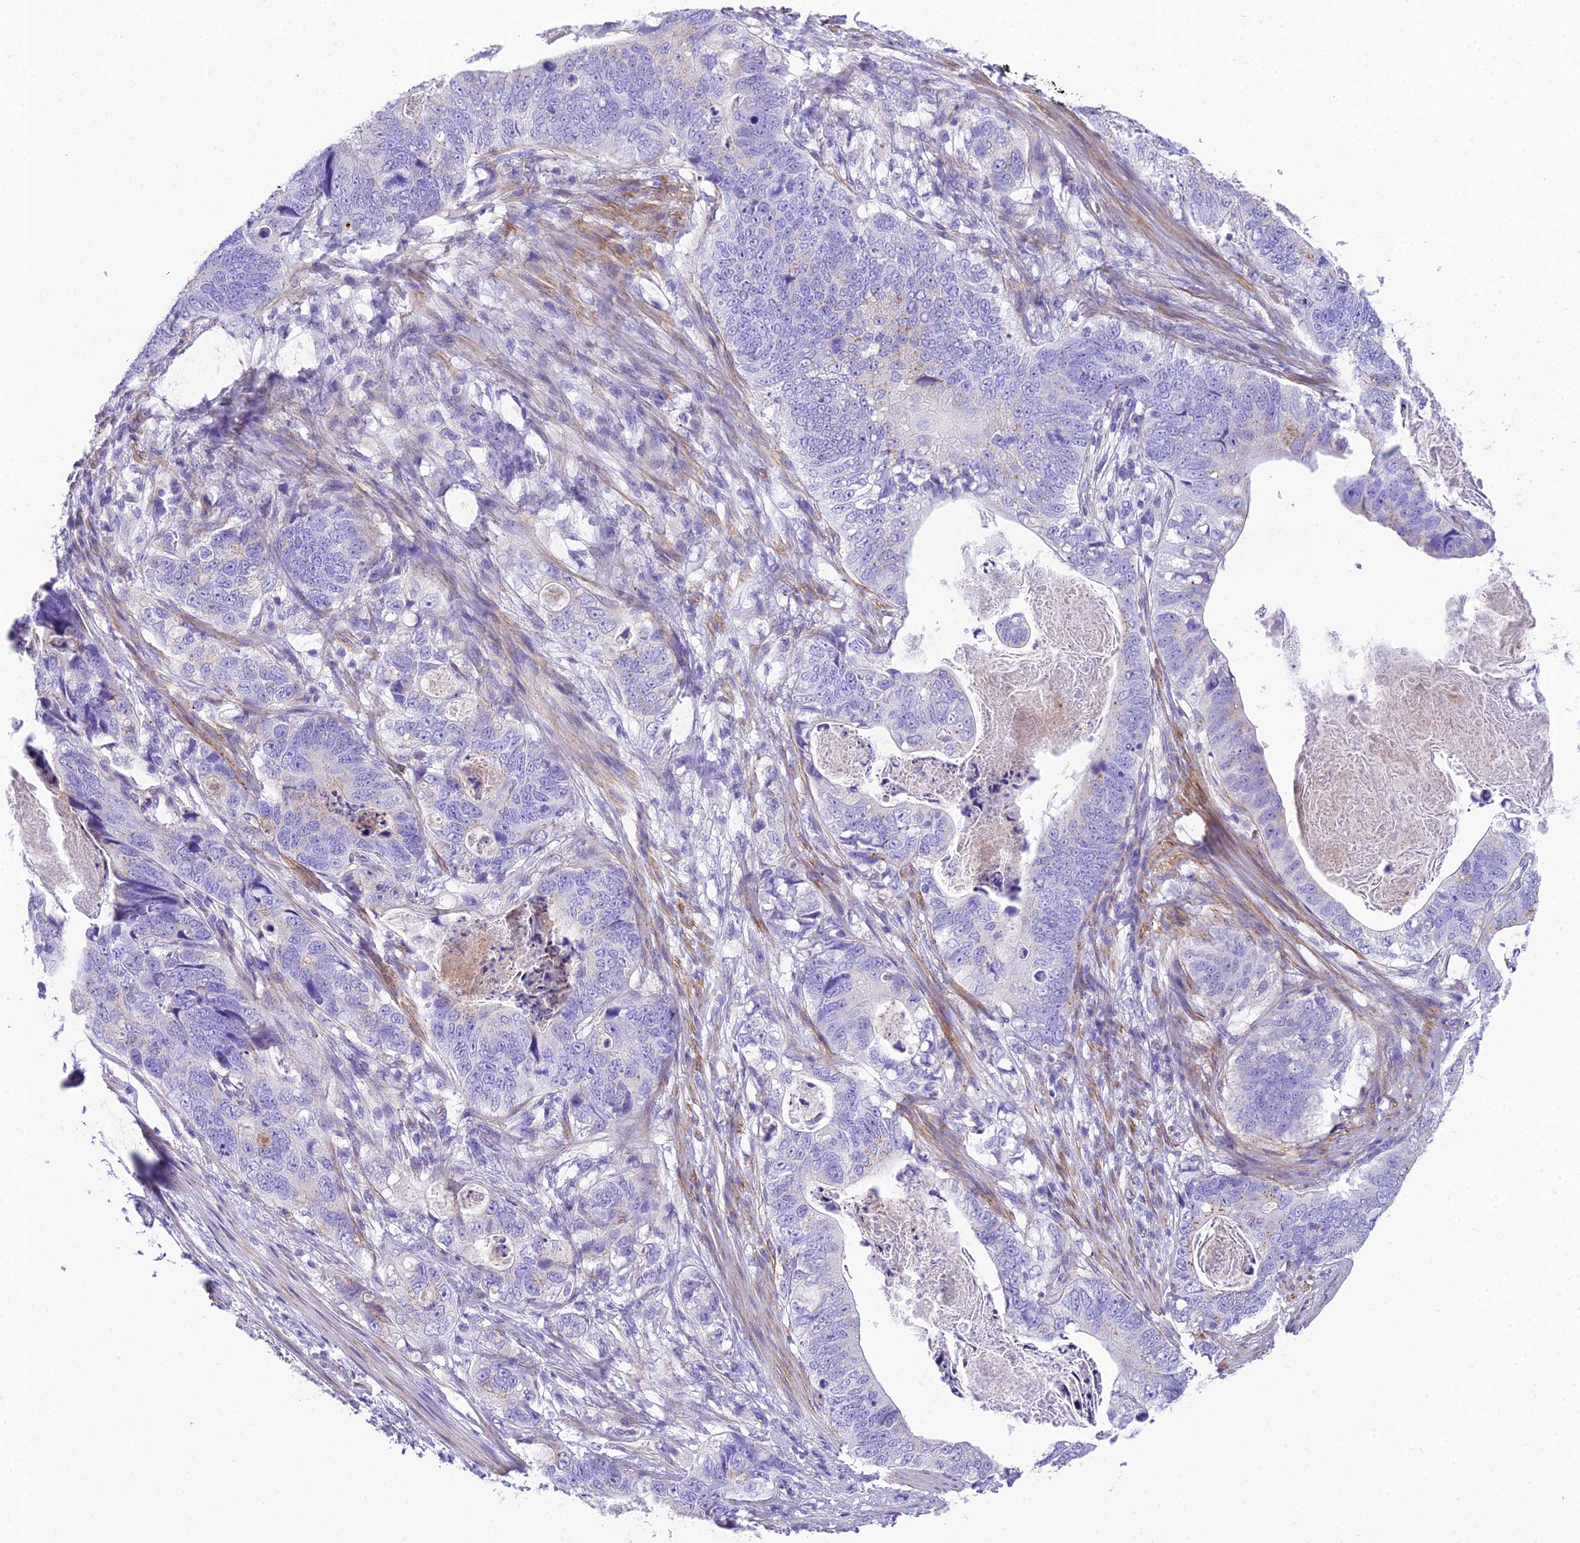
{"staining": {"intensity": "negative", "quantity": "none", "location": "none"}, "tissue": "stomach cancer", "cell_type": "Tumor cells", "image_type": "cancer", "snomed": [{"axis": "morphology", "description": "Normal tissue, NOS"}, {"axis": "morphology", "description": "Adenocarcinoma, NOS"}, {"axis": "topography", "description": "Stomach"}], "caption": "IHC photomicrograph of adenocarcinoma (stomach) stained for a protein (brown), which displays no staining in tumor cells.", "gene": "GFRA1", "patient": {"sex": "female", "age": 89}}